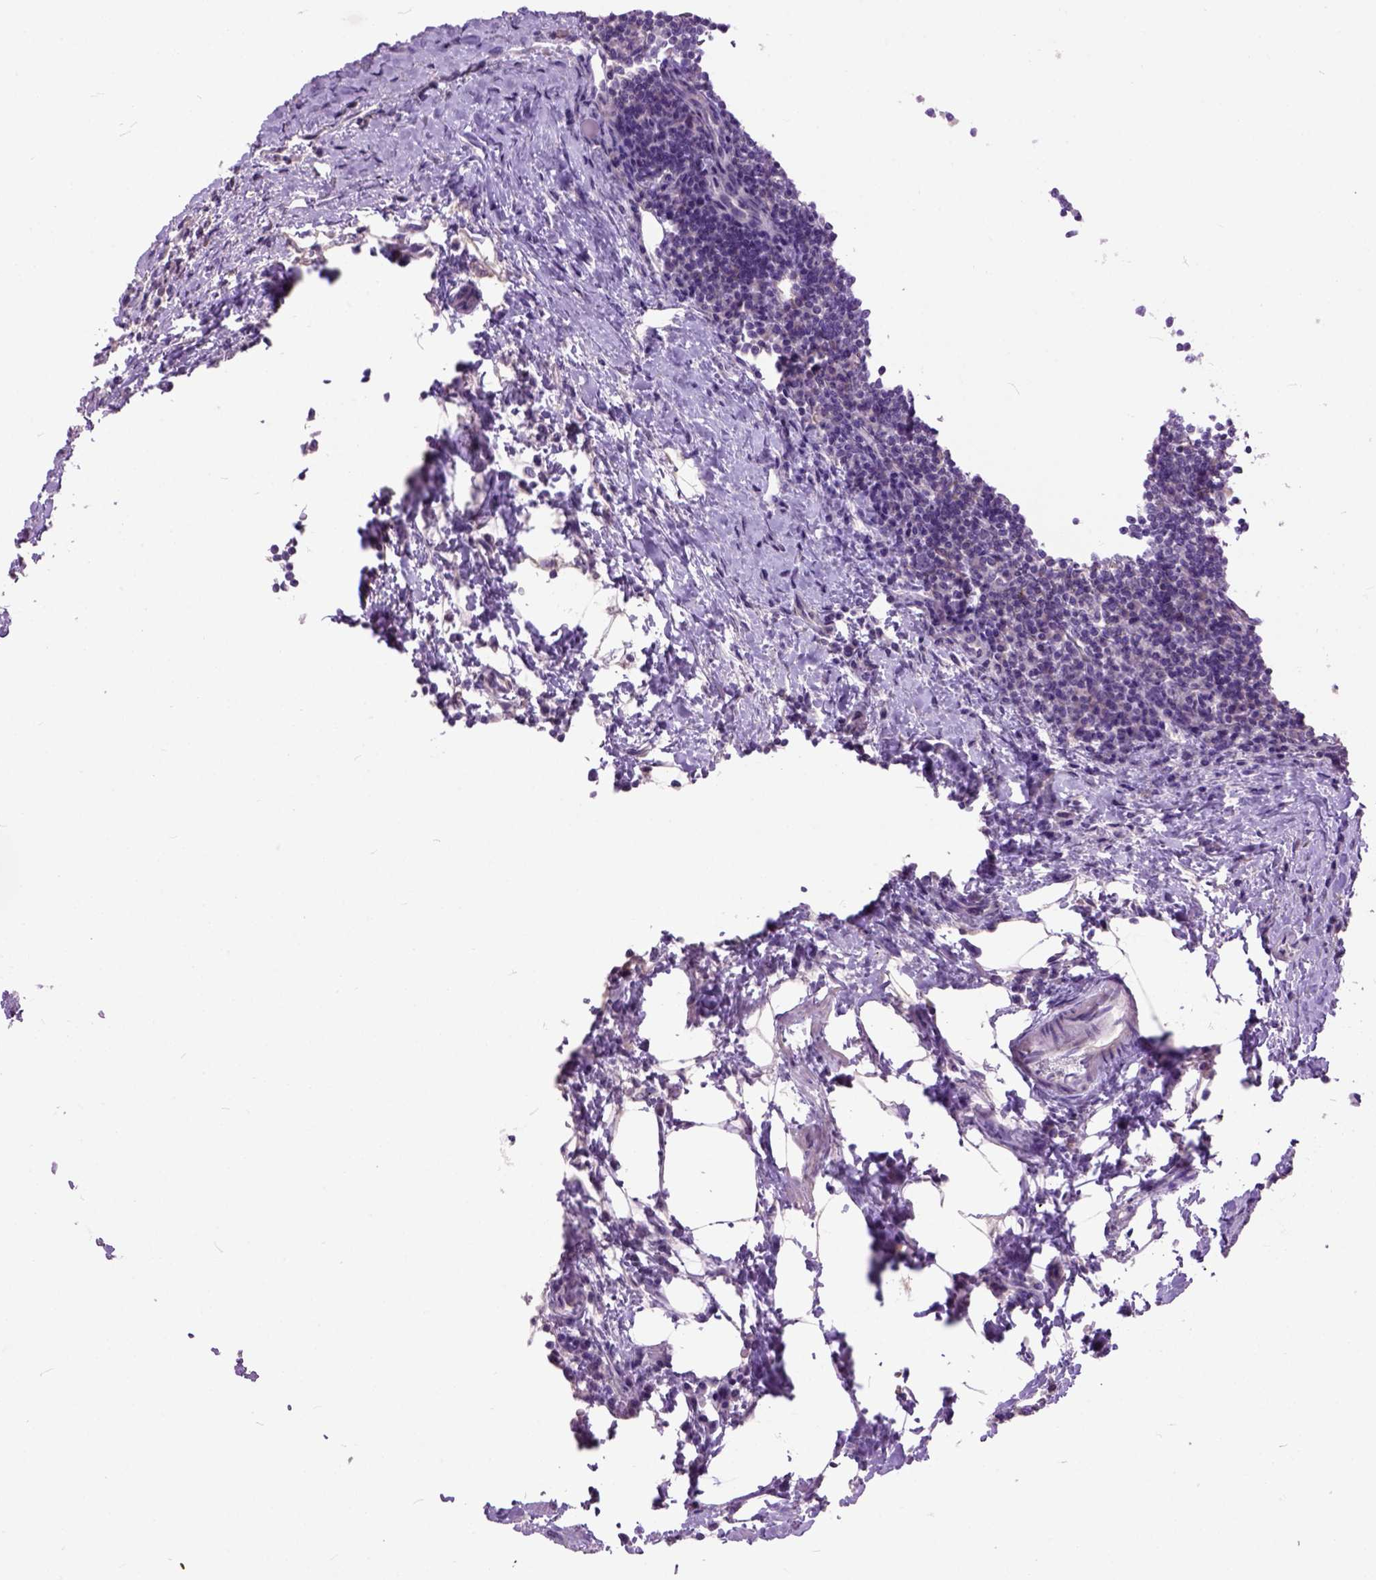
{"staining": {"intensity": "negative", "quantity": "none", "location": "none"}, "tissue": "lymph node", "cell_type": "Germinal center cells", "image_type": "normal", "snomed": [{"axis": "morphology", "description": "Normal tissue, NOS"}, {"axis": "topography", "description": "Lymph node"}], "caption": "DAB immunohistochemical staining of normal lymph node reveals no significant positivity in germinal center cells.", "gene": "MAPT", "patient": {"sex": "male", "age": 67}}